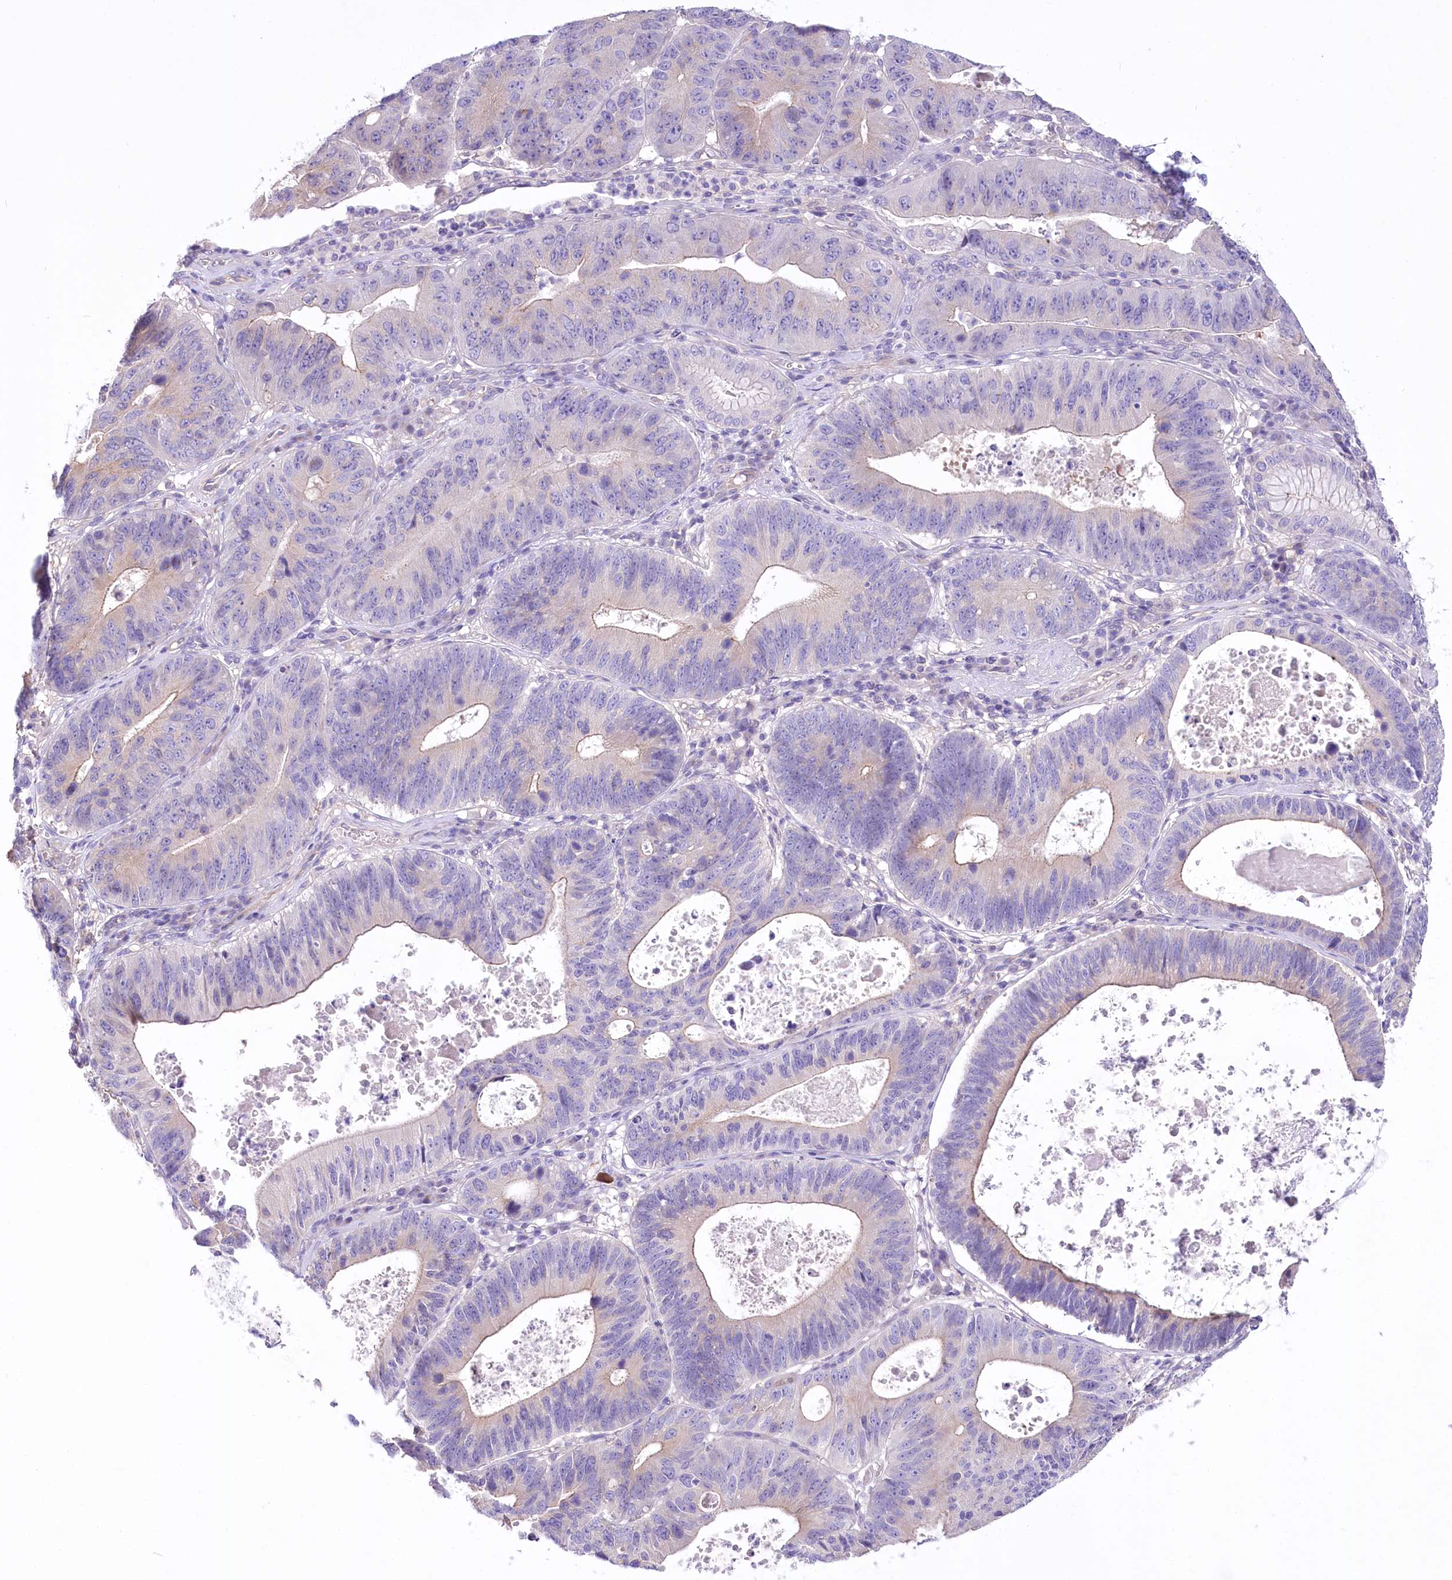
{"staining": {"intensity": "negative", "quantity": "none", "location": "none"}, "tissue": "stomach cancer", "cell_type": "Tumor cells", "image_type": "cancer", "snomed": [{"axis": "morphology", "description": "Adenocarcinoma, NOS"}, {"axis": "topography", "description": "Stomach"}], "caption": "Tumor cells show no significant staining in adenocarcinoma (stomach).", "gene": "LRRC34", "patient": {"sex": "male", "age": 59}}